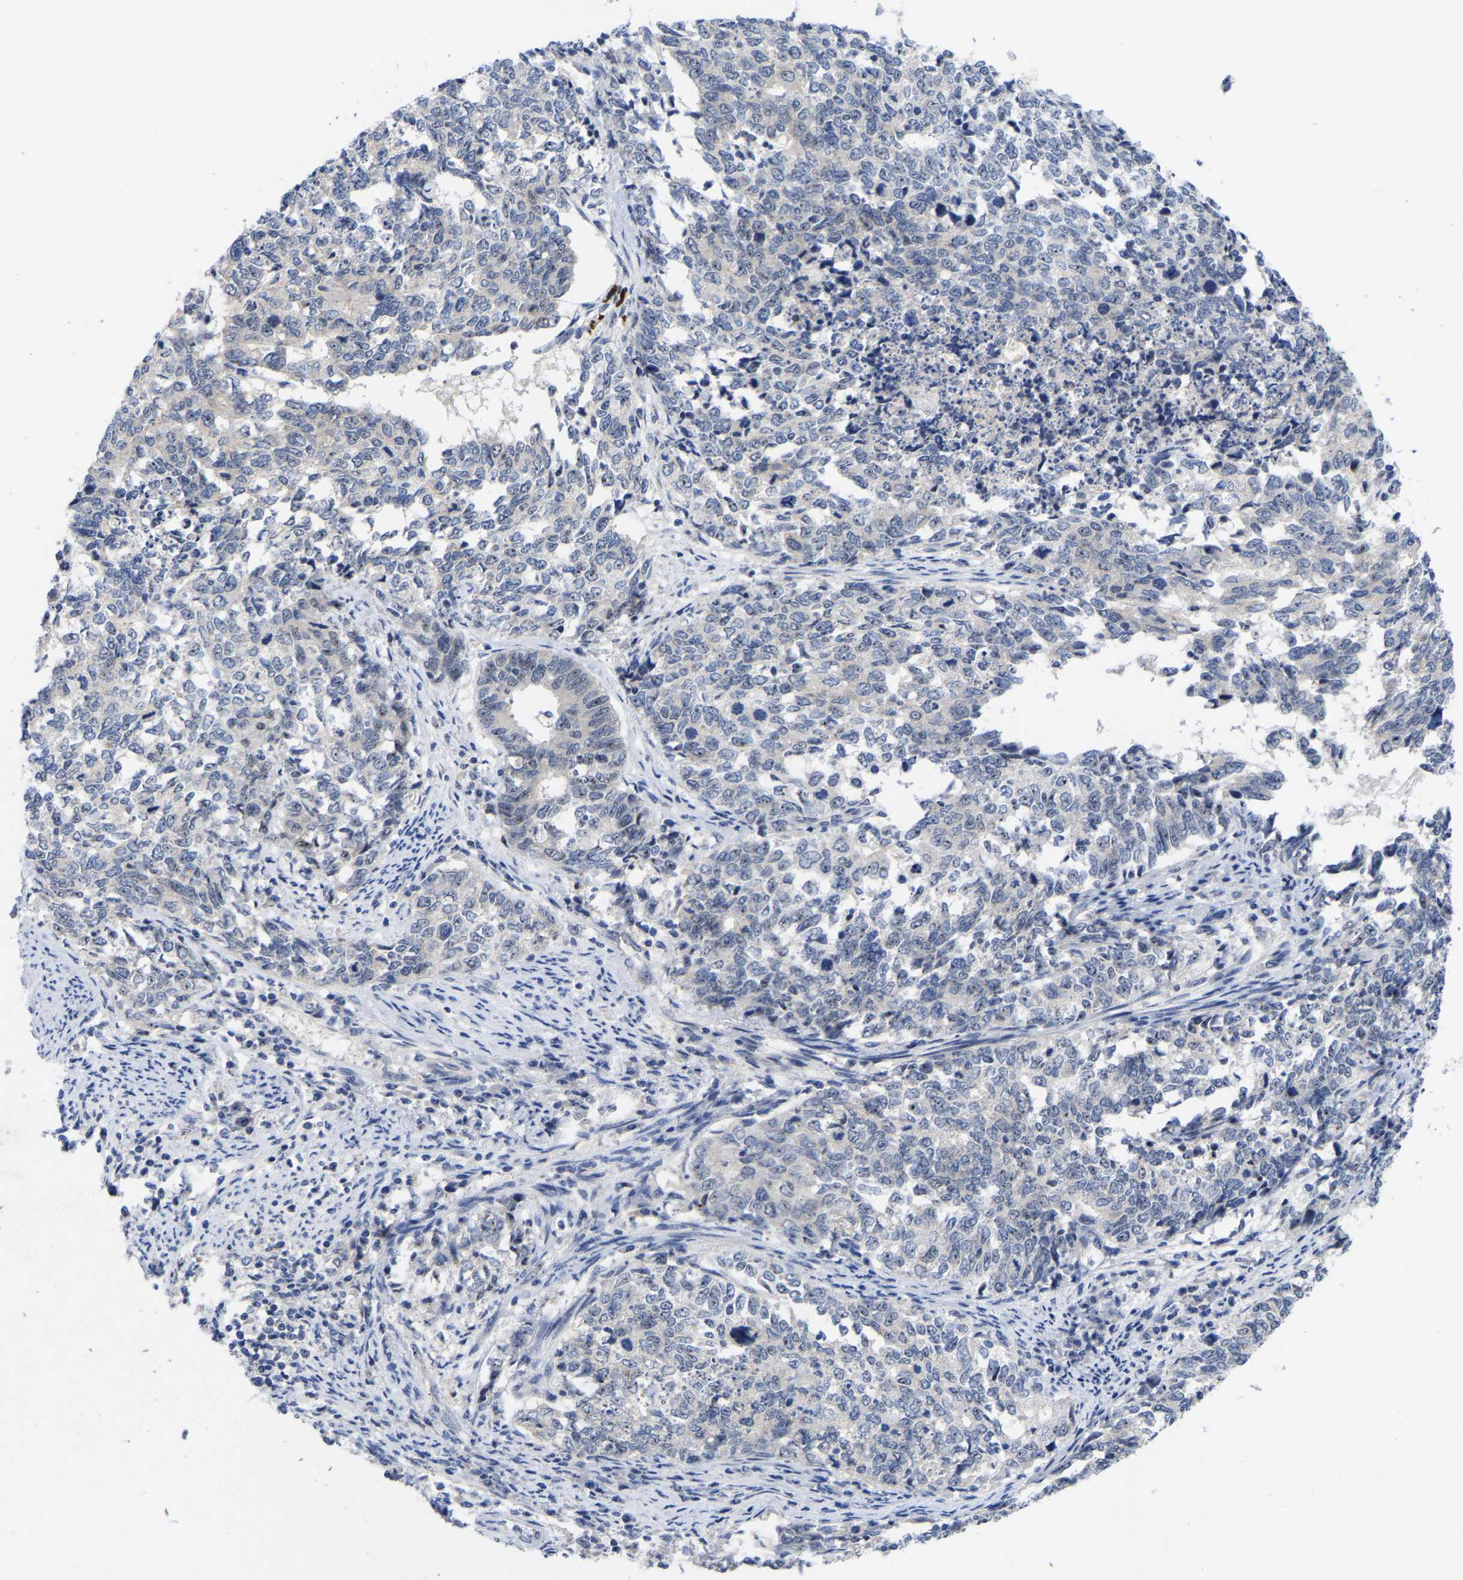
{"staining": {"intensity": "weak", "quantity": "<25%", "location": "nuclear"}, "tissue": "cervical cancer", "cell_type": "Tumor cells", "image_type": "cancer", "snomed": [{"axis": "morphology", "description": "Squamous cell carcinoma, NOS"}, {"axis": "topography", "description": "Cervix"}], "caption": "Immunohistochemistry (IHC) image of neoplastic tissue: human cervical cancer stained with DAB (3,3'-diaminobenzidine) shows no significant protein expression in tumor cells.", "gene": "NLE1", "patient": {"sex": "female", "age": 63}}